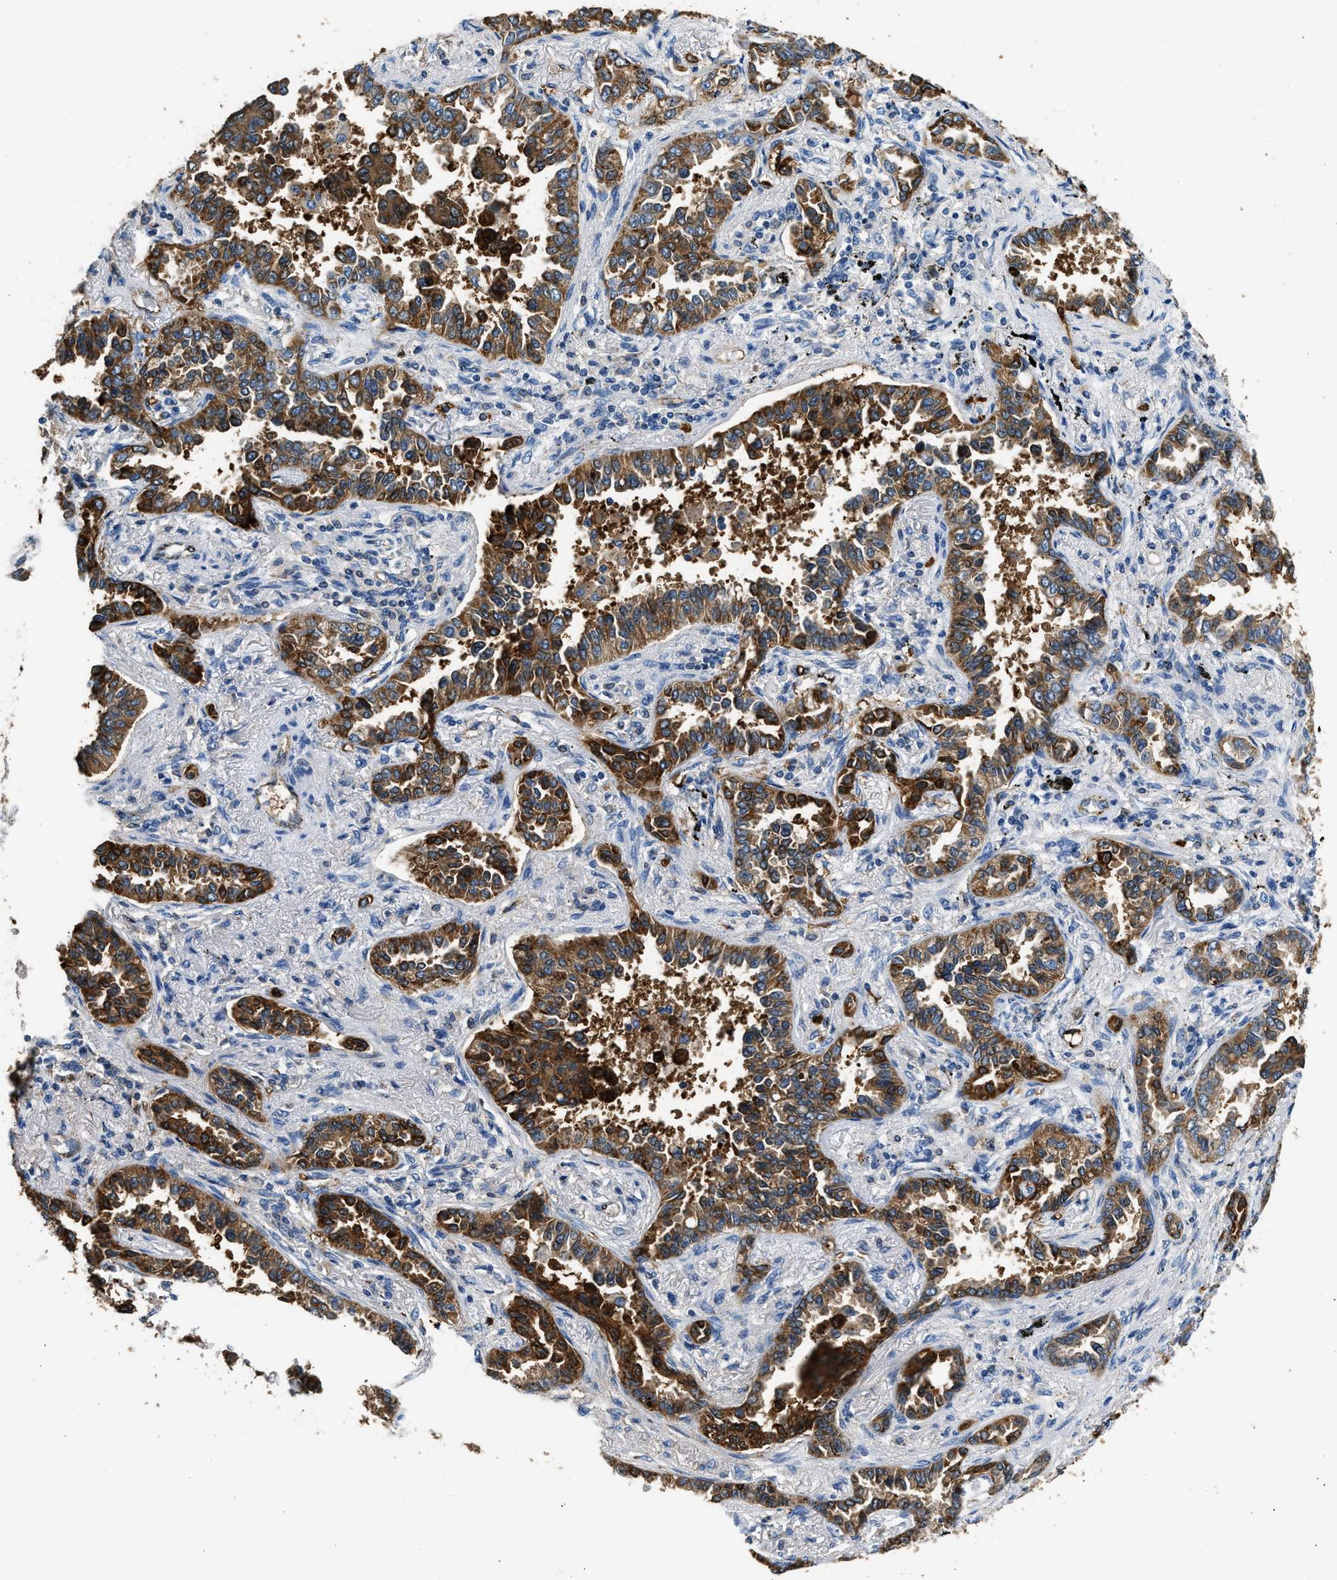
{"staining": {"intensity": "moderate", "quantity": ">75%", "location": "cytoplasmic/membranous"}, "tissue": "lung cancer", "cell_type": "Tumor cells", "image_type": "cancer", "snomed": [{"axis": "morphology", "description": "Normal tissue, NOS"}, {"axis": "morphology", "description": "Adenocarcinoma, NOS"}, {"axis": "topography", "description": "Lung"}], "caption": "Immunohistochemical staining of human lung adenocarcinoma reveals moderate cytoplasmic/membranous protein staining in about >75% of tumor cells.", "gene": "ANXA3", "patient": {"sex": "male", "age": 59}}